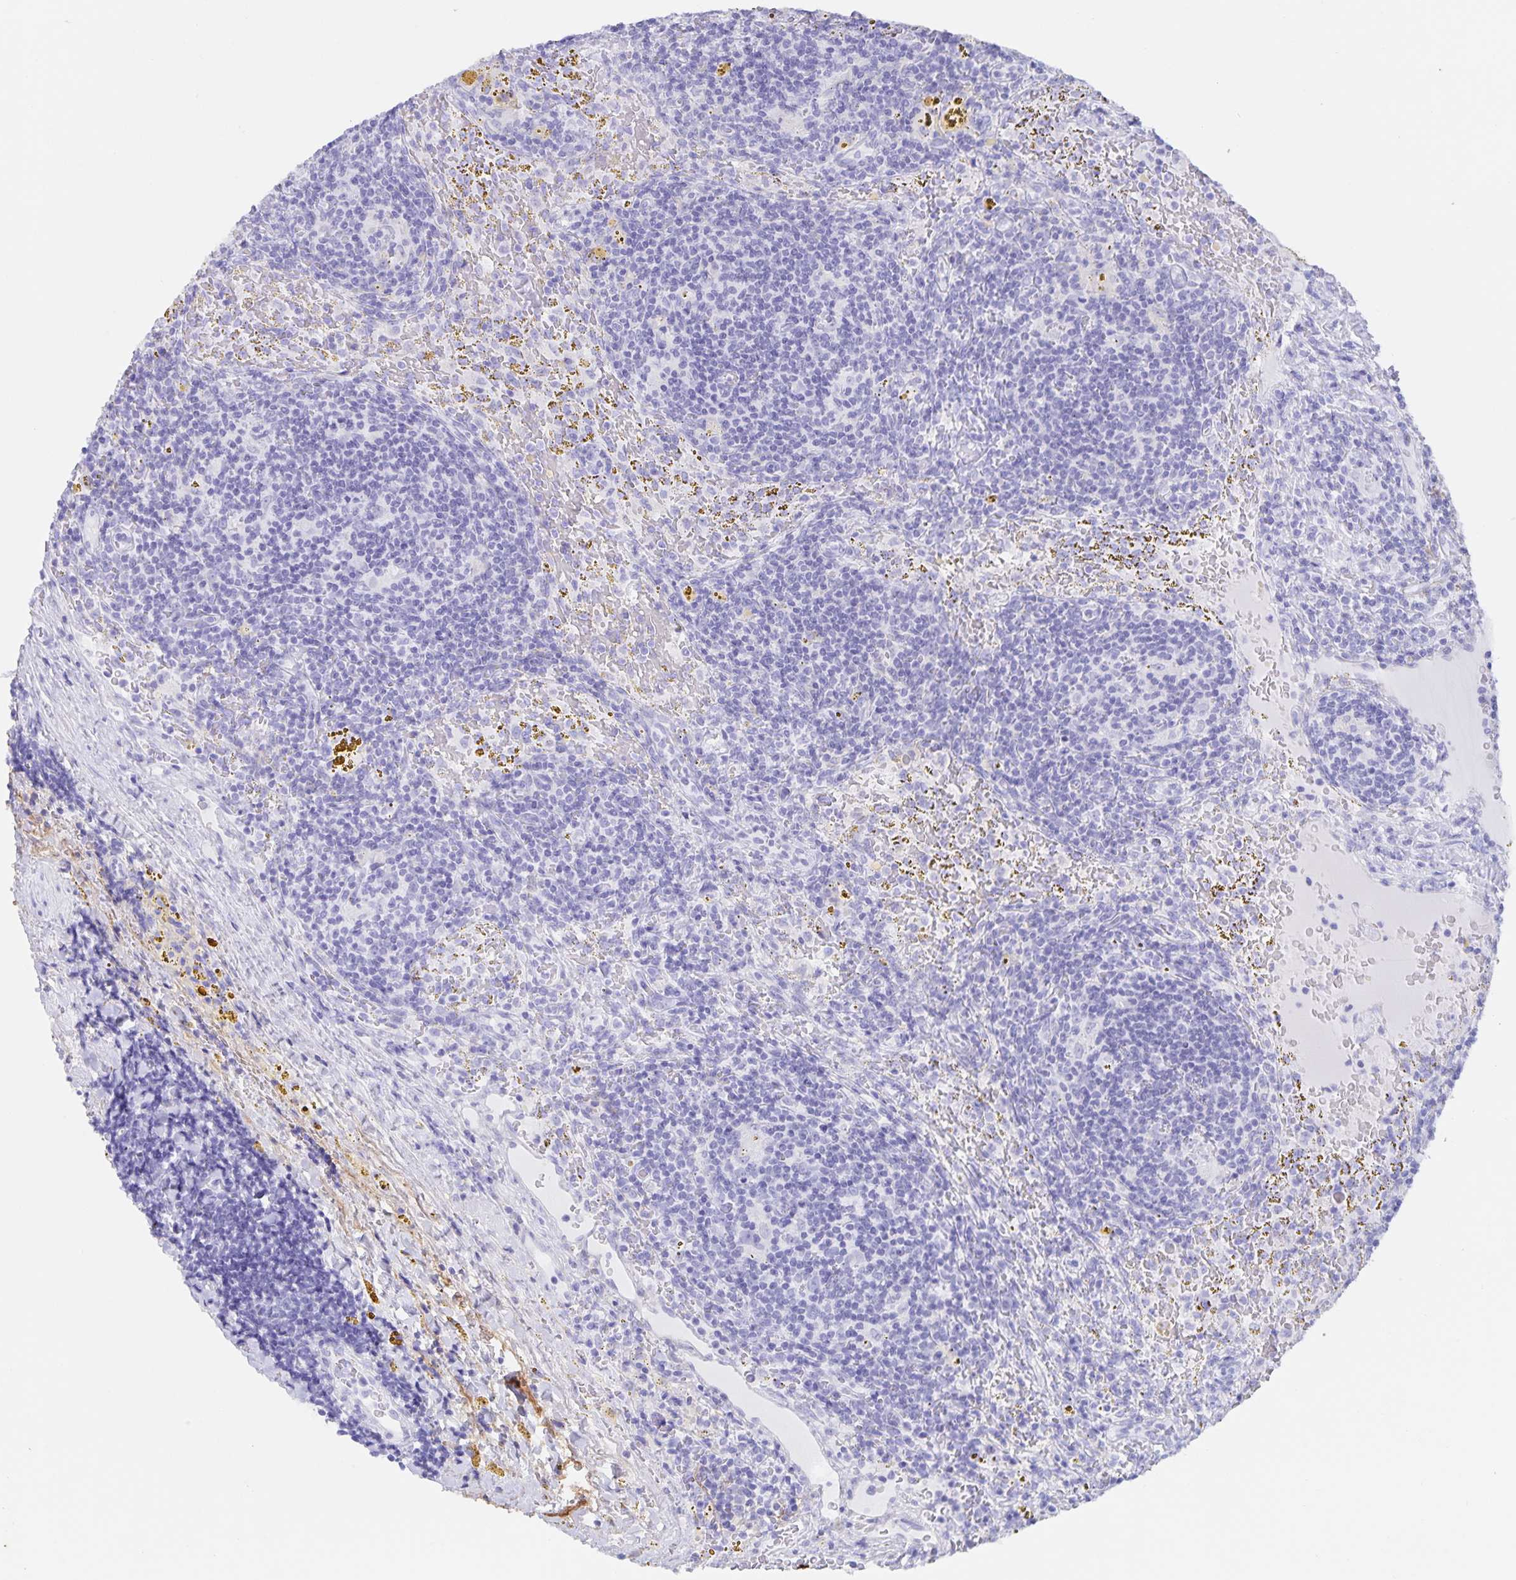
{"staining": {"intensity": "negative", "quantity": "none", "location": "none"}, "tissue": "lymphoma", "cell_type": "Tumor cells", "image_type": "cancer", "snomed": [{"axis": "morphology", "description": "Malignant lymphoma, non-Hodgkin's type, Low grade"}, {"axis": "topography", "description": "Spleen"}], "caption": "Image shows no significant protein staining in tumor cells of malignant lymphoma, non-Hodgkin's type (low-grade).", "gene": "AQP4", "patient": {"sex": "female", "age": 70}}